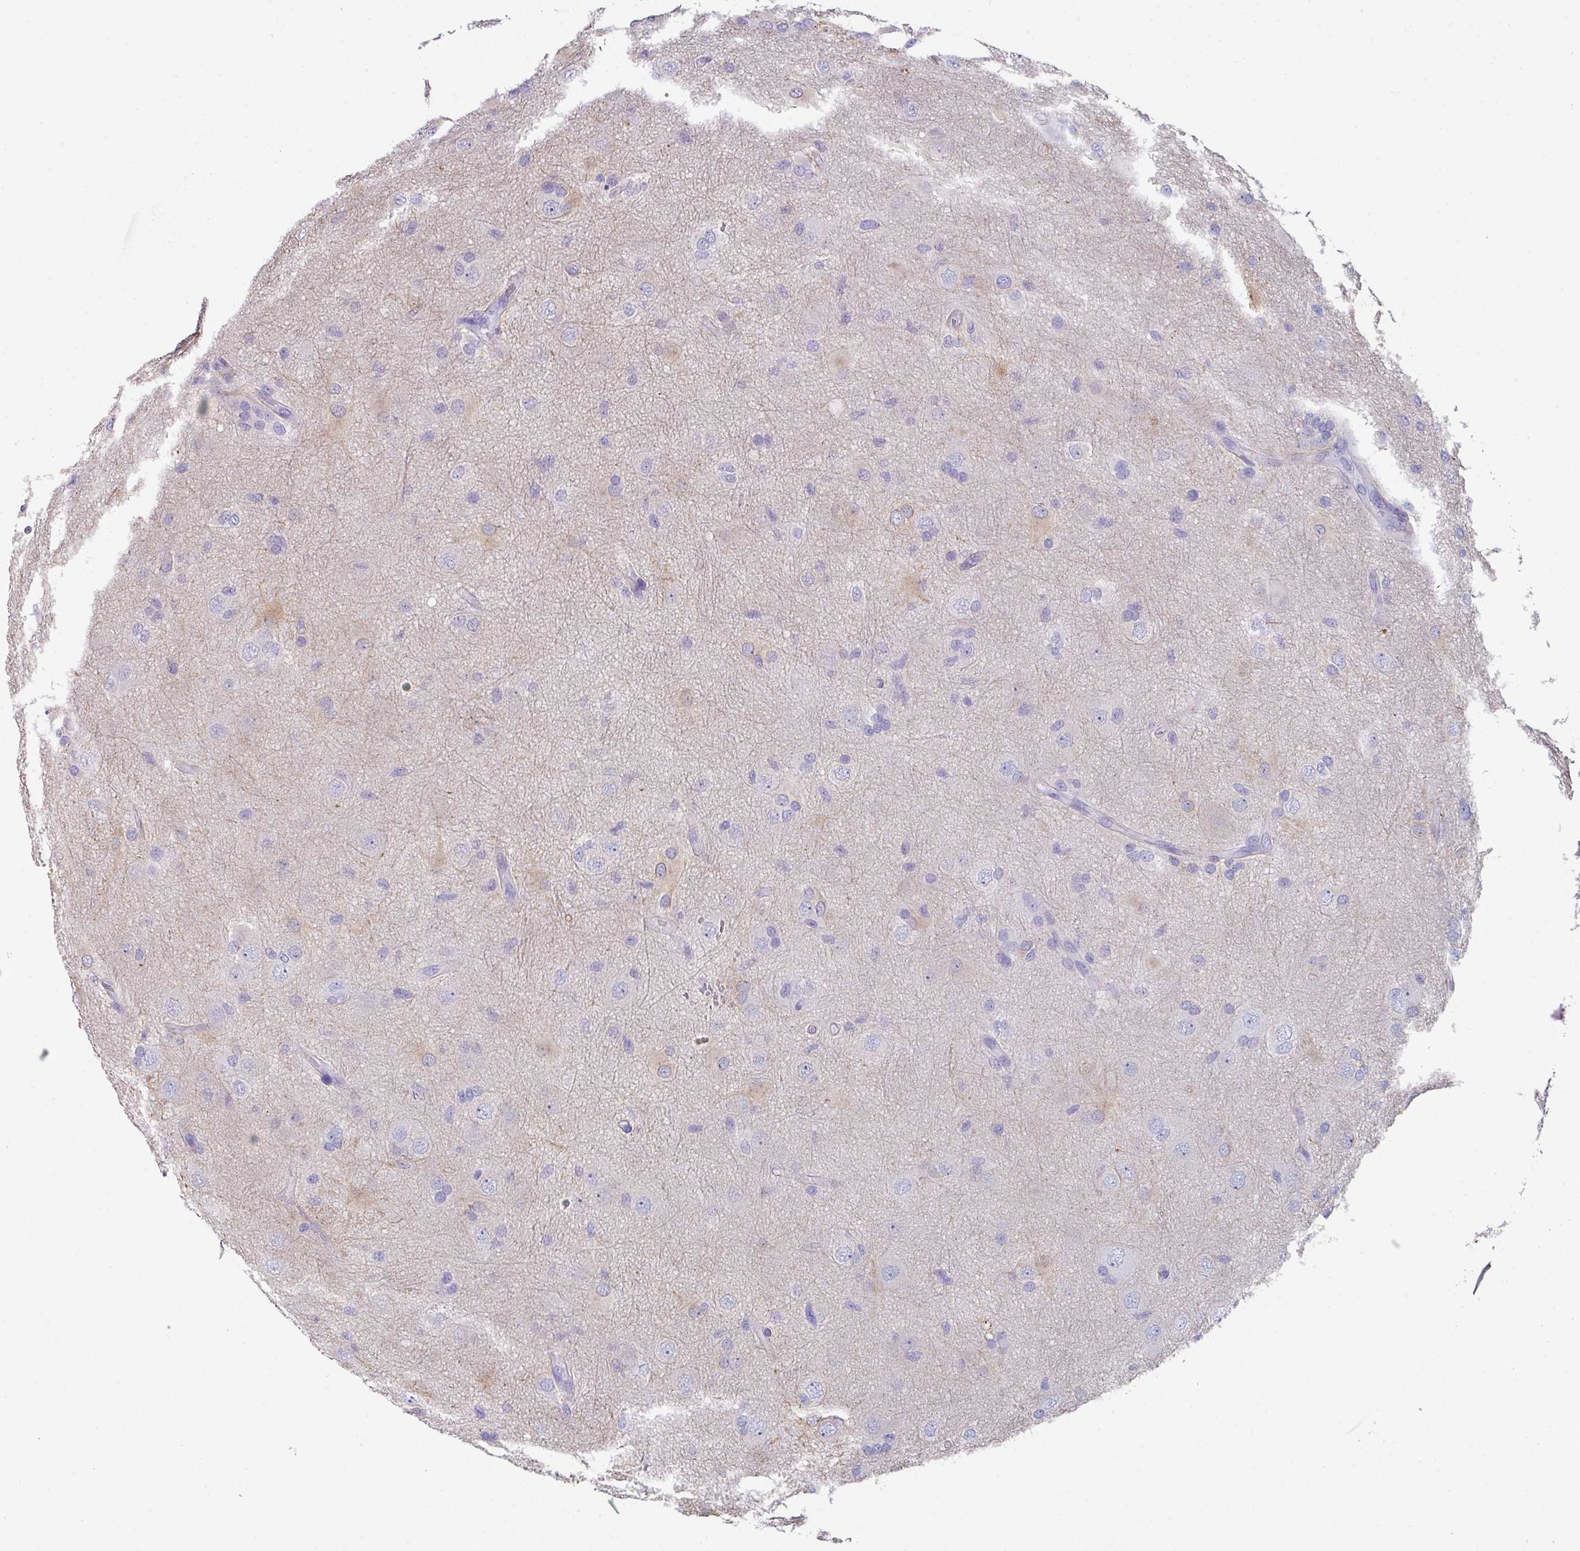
{"staining": {"intensity": "negative", "quantity": "none", "location": "none"}, "tissue": "glioma", "cell_type": "Tumor cells", "image_type": "cancer", "snomed": [{"axis": "morphology", "description": "Glioma, malignant, High grade"}, {"axis": "topography", "description": "Brain"}], "caption": "Image shows no protein staining in tumor cells of malignant high-grade glioma tissue.", "gene": "PEX10", "patient": {"sex": "male", "age": 53}}